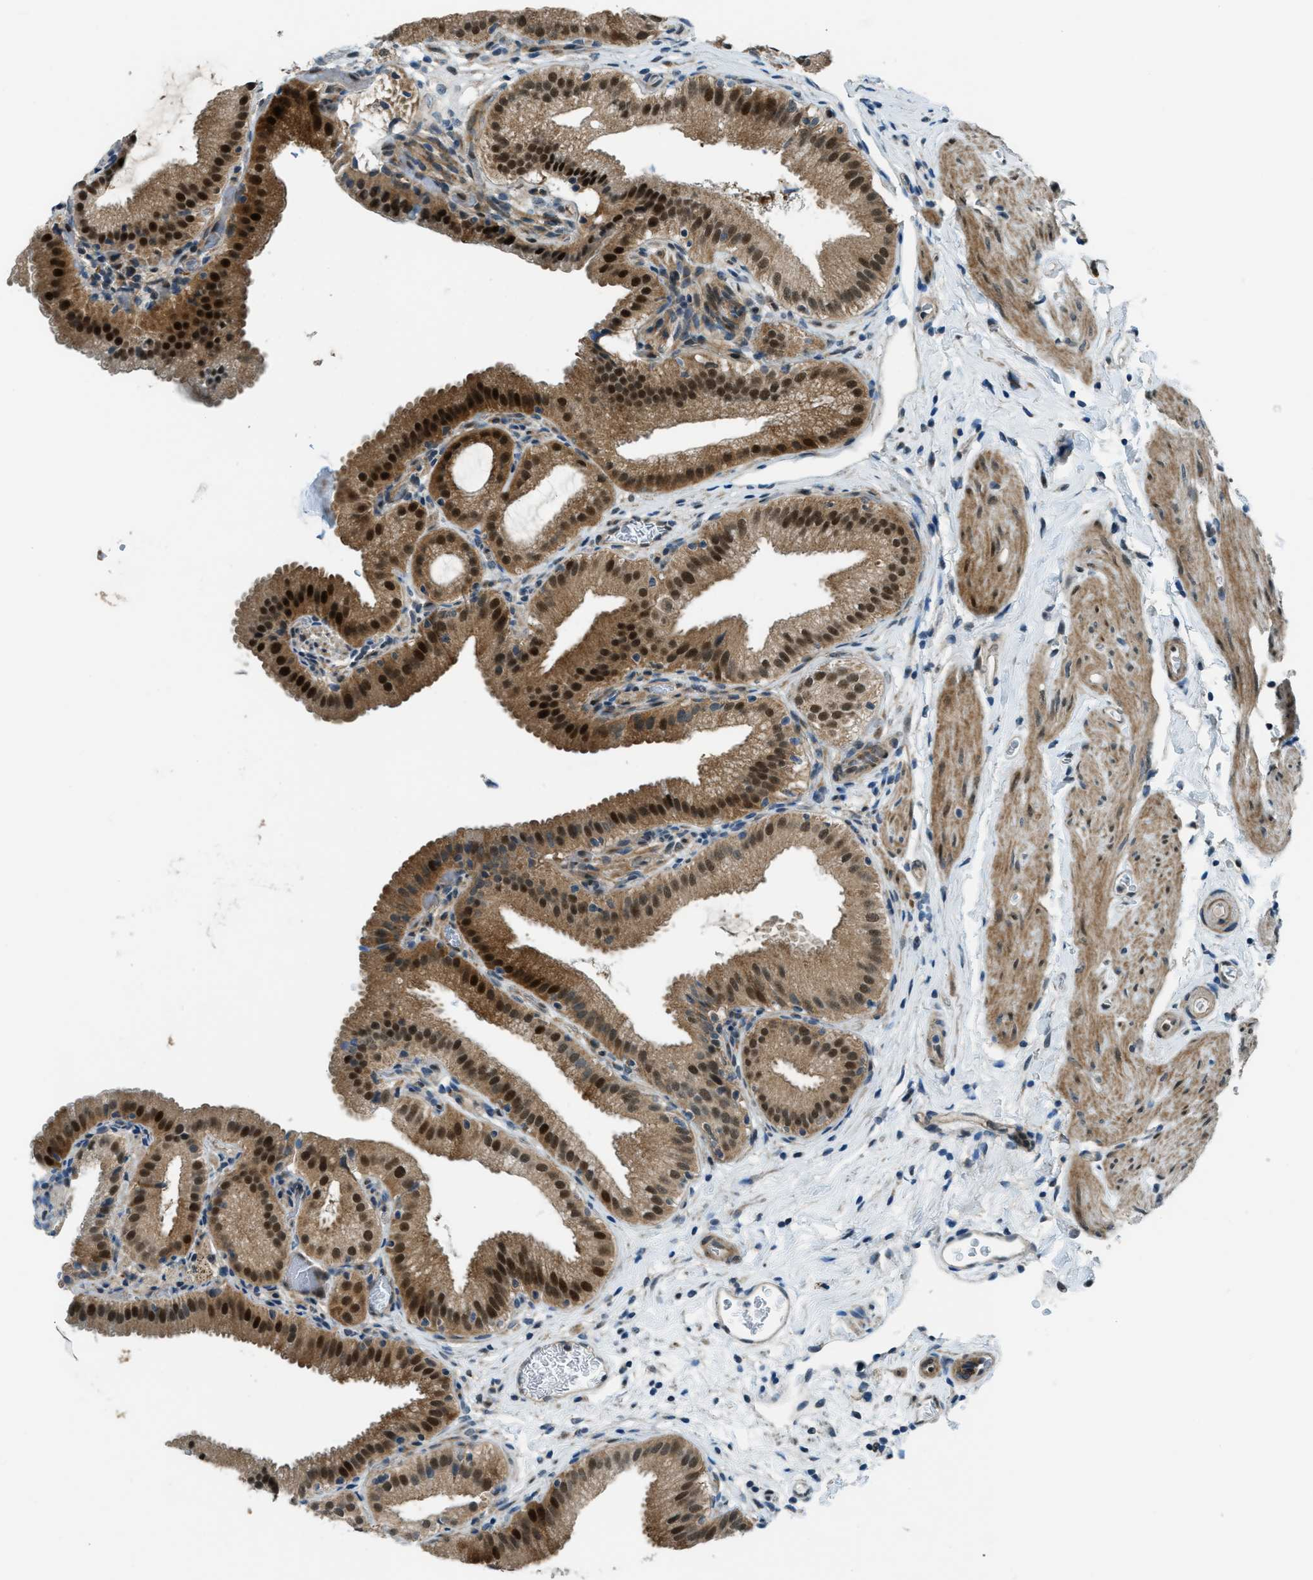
{"staining": {"intensity": "strong", "quantity": ">75%", "location": "cytoplasmic/membranous,nuclear"}, "tissue": "gallbladder", "cell_type": "Glandular cells", "image_type": "normal", "snomed": [{"axis": "morphology", "description": "Normal tissue, NOS"}, {"axis": "topography", "description": "Gallbladder"}], "caption": "Glandular cells reveal high levels of strong cytoplasmic/membranous,nuclear staining in approximately >75% of cells in normal human gallbladder.", "gene": "NPEPL1", "patient": {"sex": "male", "age": 54}}